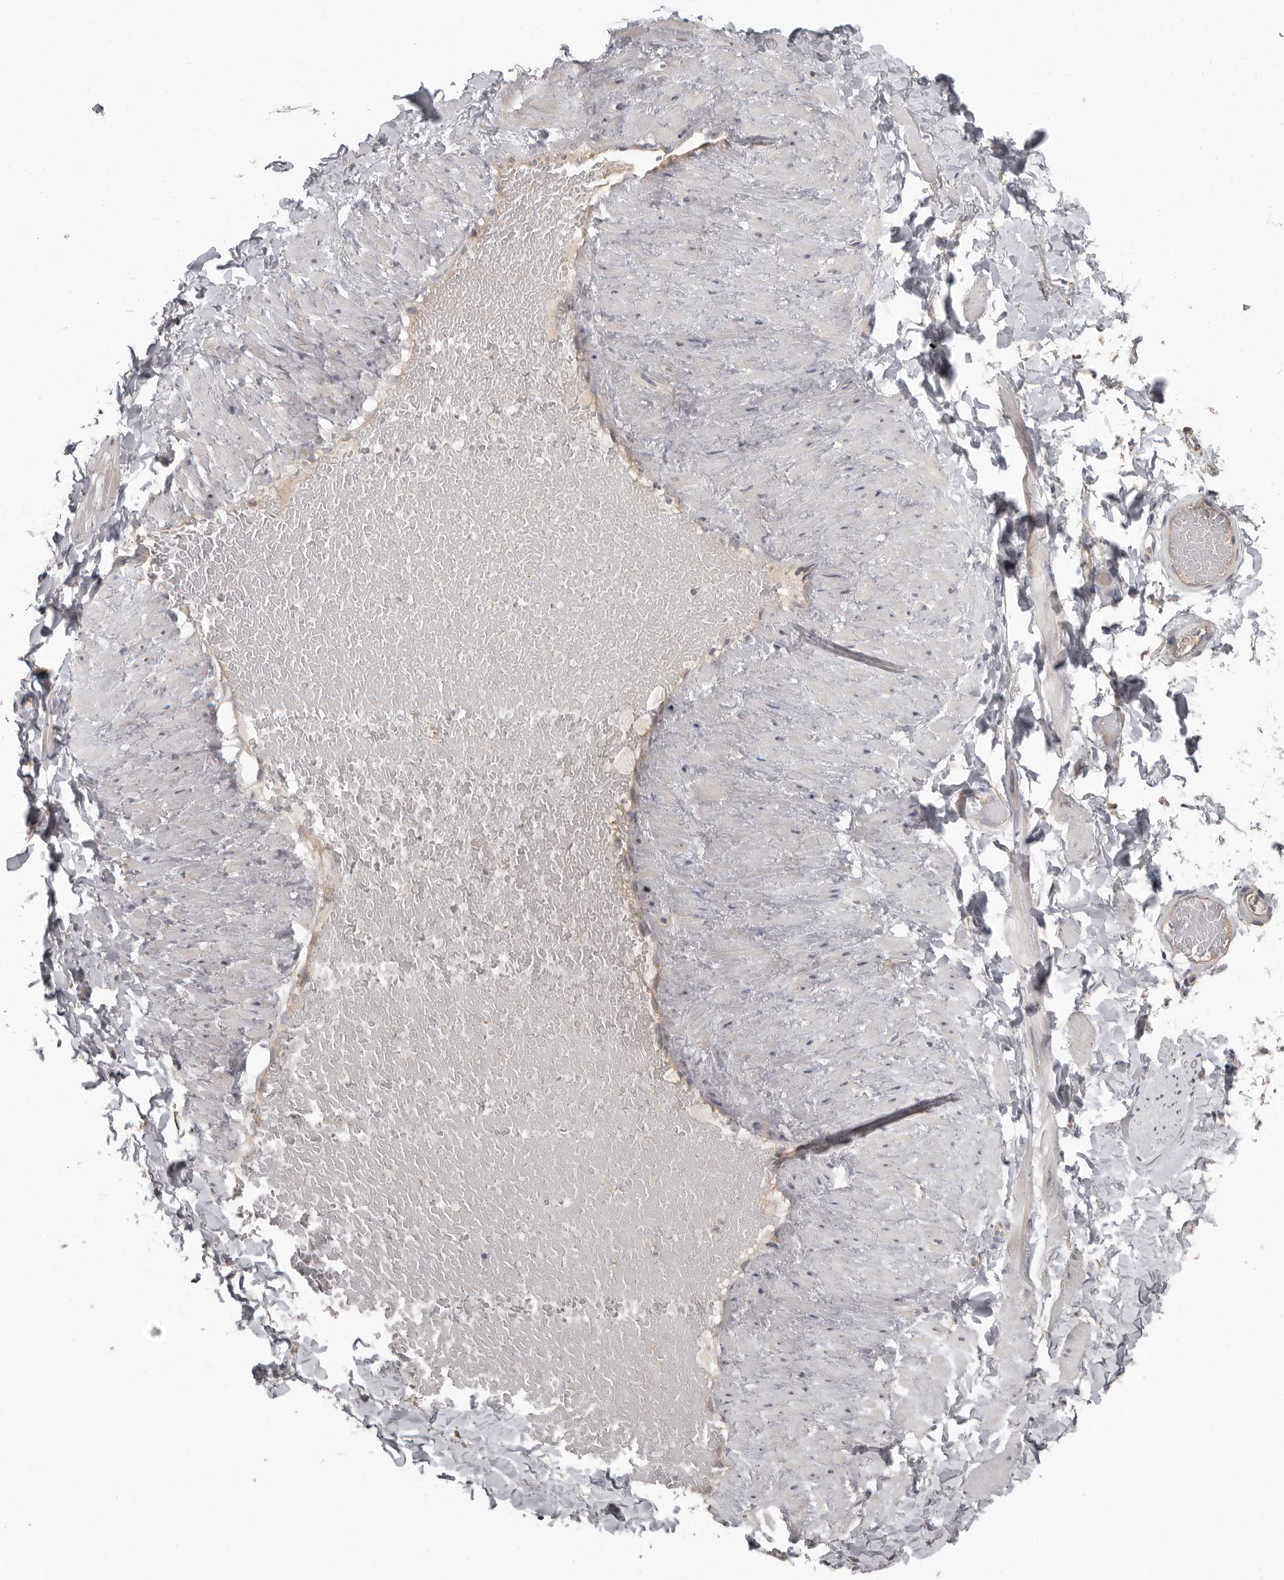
{"staining": {"intensity": "negative", "quantity": "none", "location": "none"}, "tissue": "adipose tissue", "cell_type": "Adipocytes", "image_type": "normal", "snomed": [{"axis": "morphology", "description": "Normal tissue, NOS"}, {"axis": "topography", "description": "Adipose tissue"}, {"axis": "topography", "description": "Vascular tissue"}, {"axis": "topography", "description": "Peripheral nerve tissue"}], "caption": "High power microscopy image of an immunohistochemistry photomicrograph of unremarkable adipose tissue, revealing no significant expression in adipocytes.", "gene": "CA6", "patient": {"sex": "male", "age": 25}}